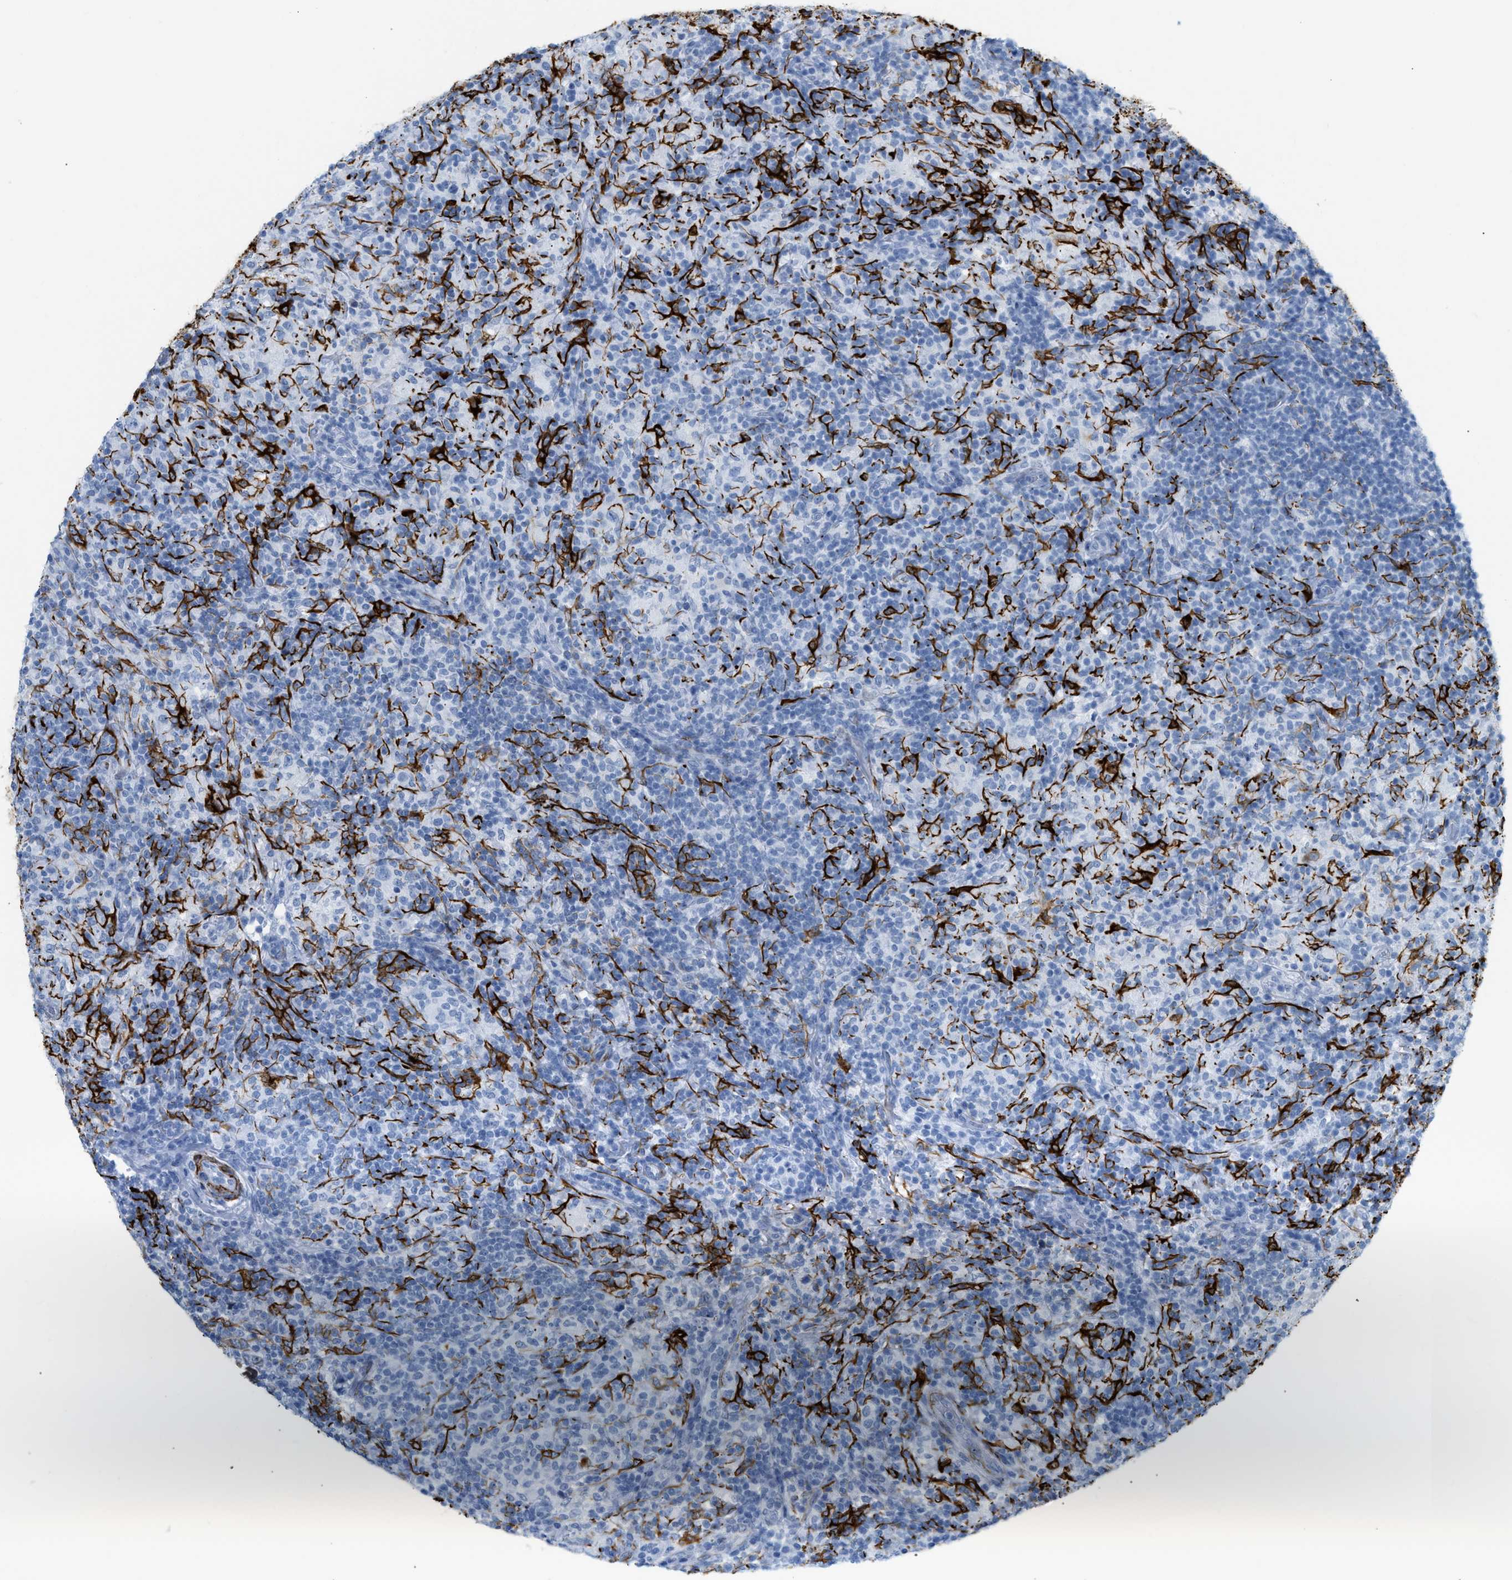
{"staining": {"intensity": "negative", "quantity": "none", "location": "none"}, "tissue": "lymphoma", "cell_type": "Tumor cells", "image_type": "cancer", "snomed": [{"axis": "morphology", "description": "Hodgkin's disease, NOS"}, {"axis": "topography", "description": "Lymph node"}], "caption": "Immunohistochemical staining of Hodgkin's disease displays no significant positivity in tumor cells. Brightfield microscopy of immunohistochemistry stained with DAB (brown) and hematoxylin (blue), captured at high magnification.", "gene": "DES", "patient": {"sex": "male", "age": 70}}